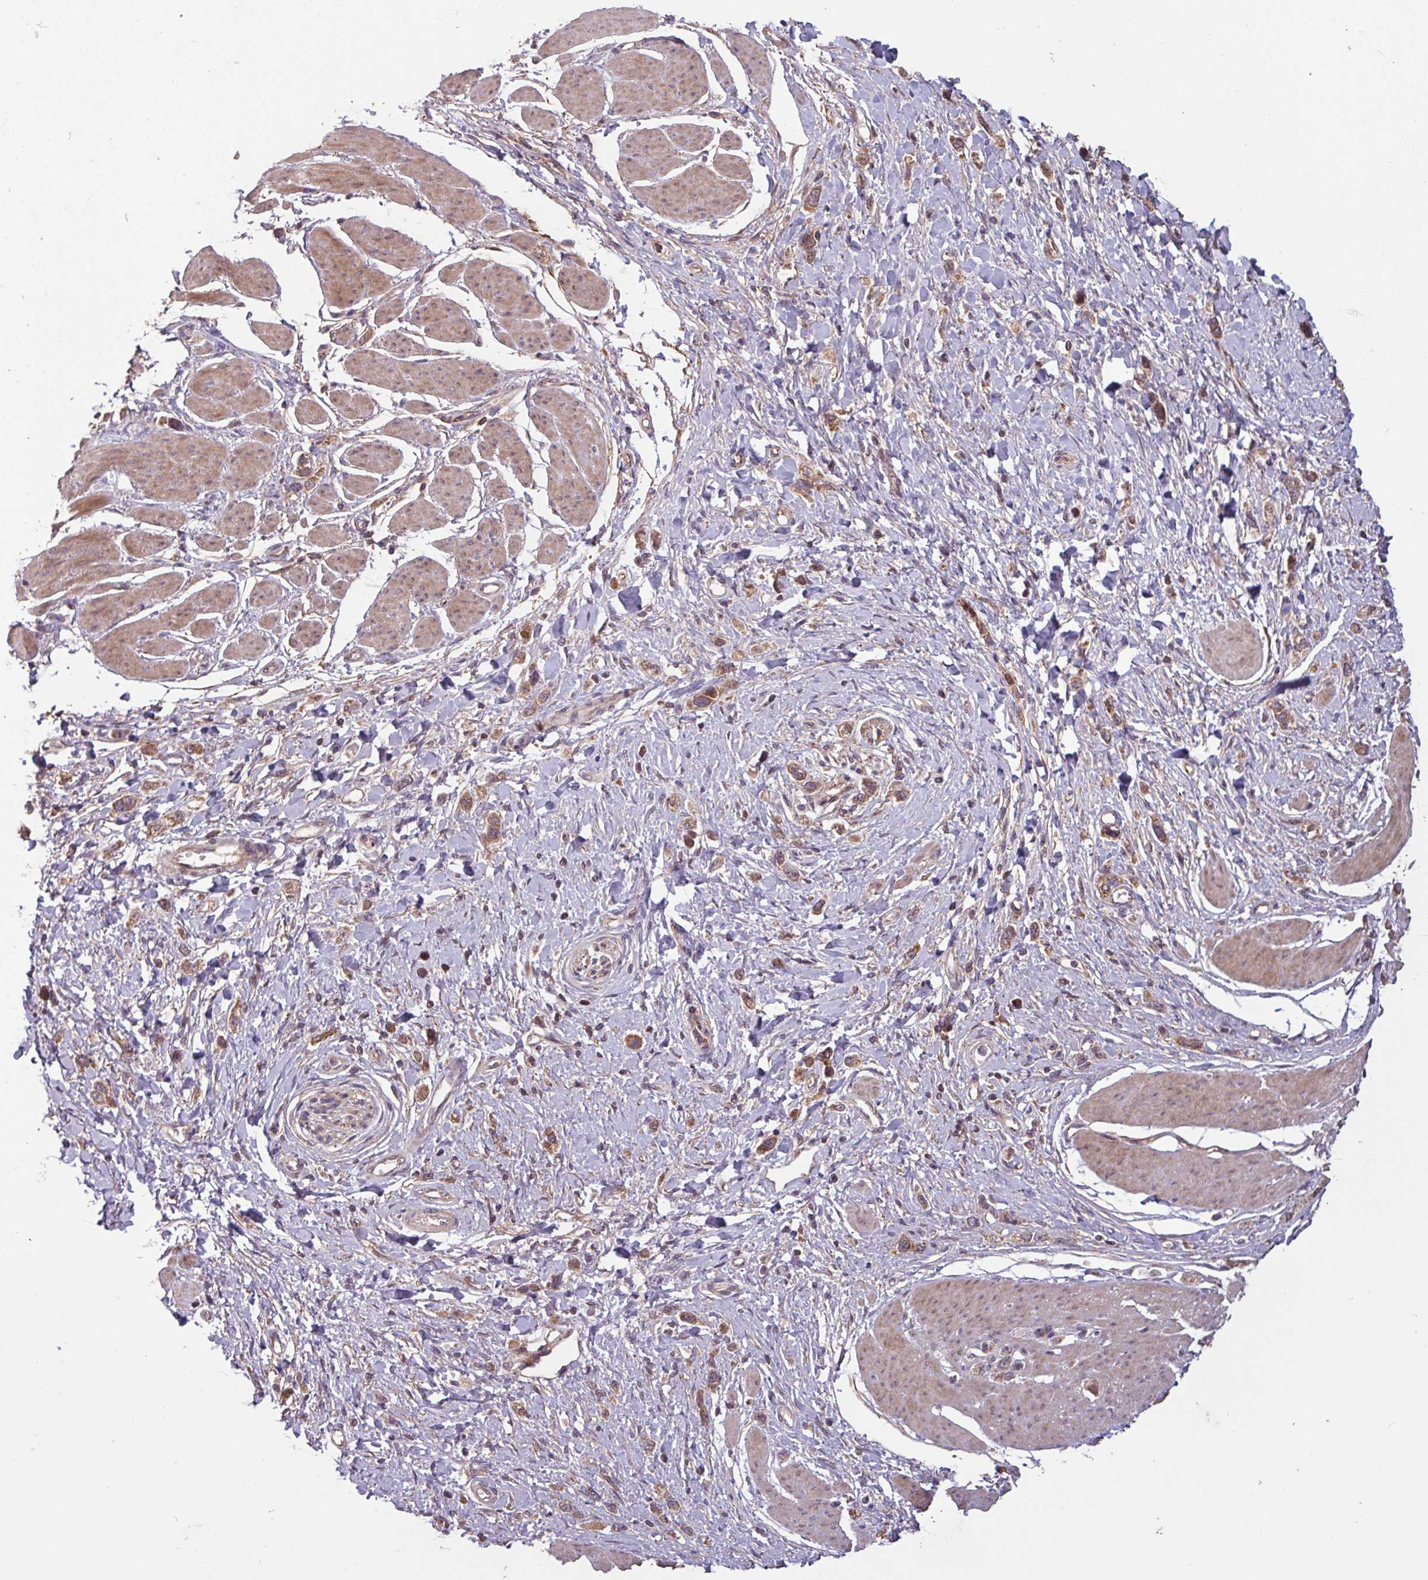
{"staining": {"intensity": "moderate", "quantity": ">75%", "location": "cytoplasmic/membranous"}, "tissue": "stomach cancer", "cell_type": "Tumor cells", "image_type": "cancer", "snomed": [{"axis": "morphology", "description": "Adenocarcinoma, NOS"}, {"axis": "topography", "description": "Stomach"}], "caption": "Approximately >75% of tumor cells in human stomach cancer (adenocarcinoma) exhibit moderate cytoplasmic/membranous protein expression as visualized by brown immunohistochemical staining.", "gene": "TMEM88", "patient": {"sex": "female", "age": 65}}